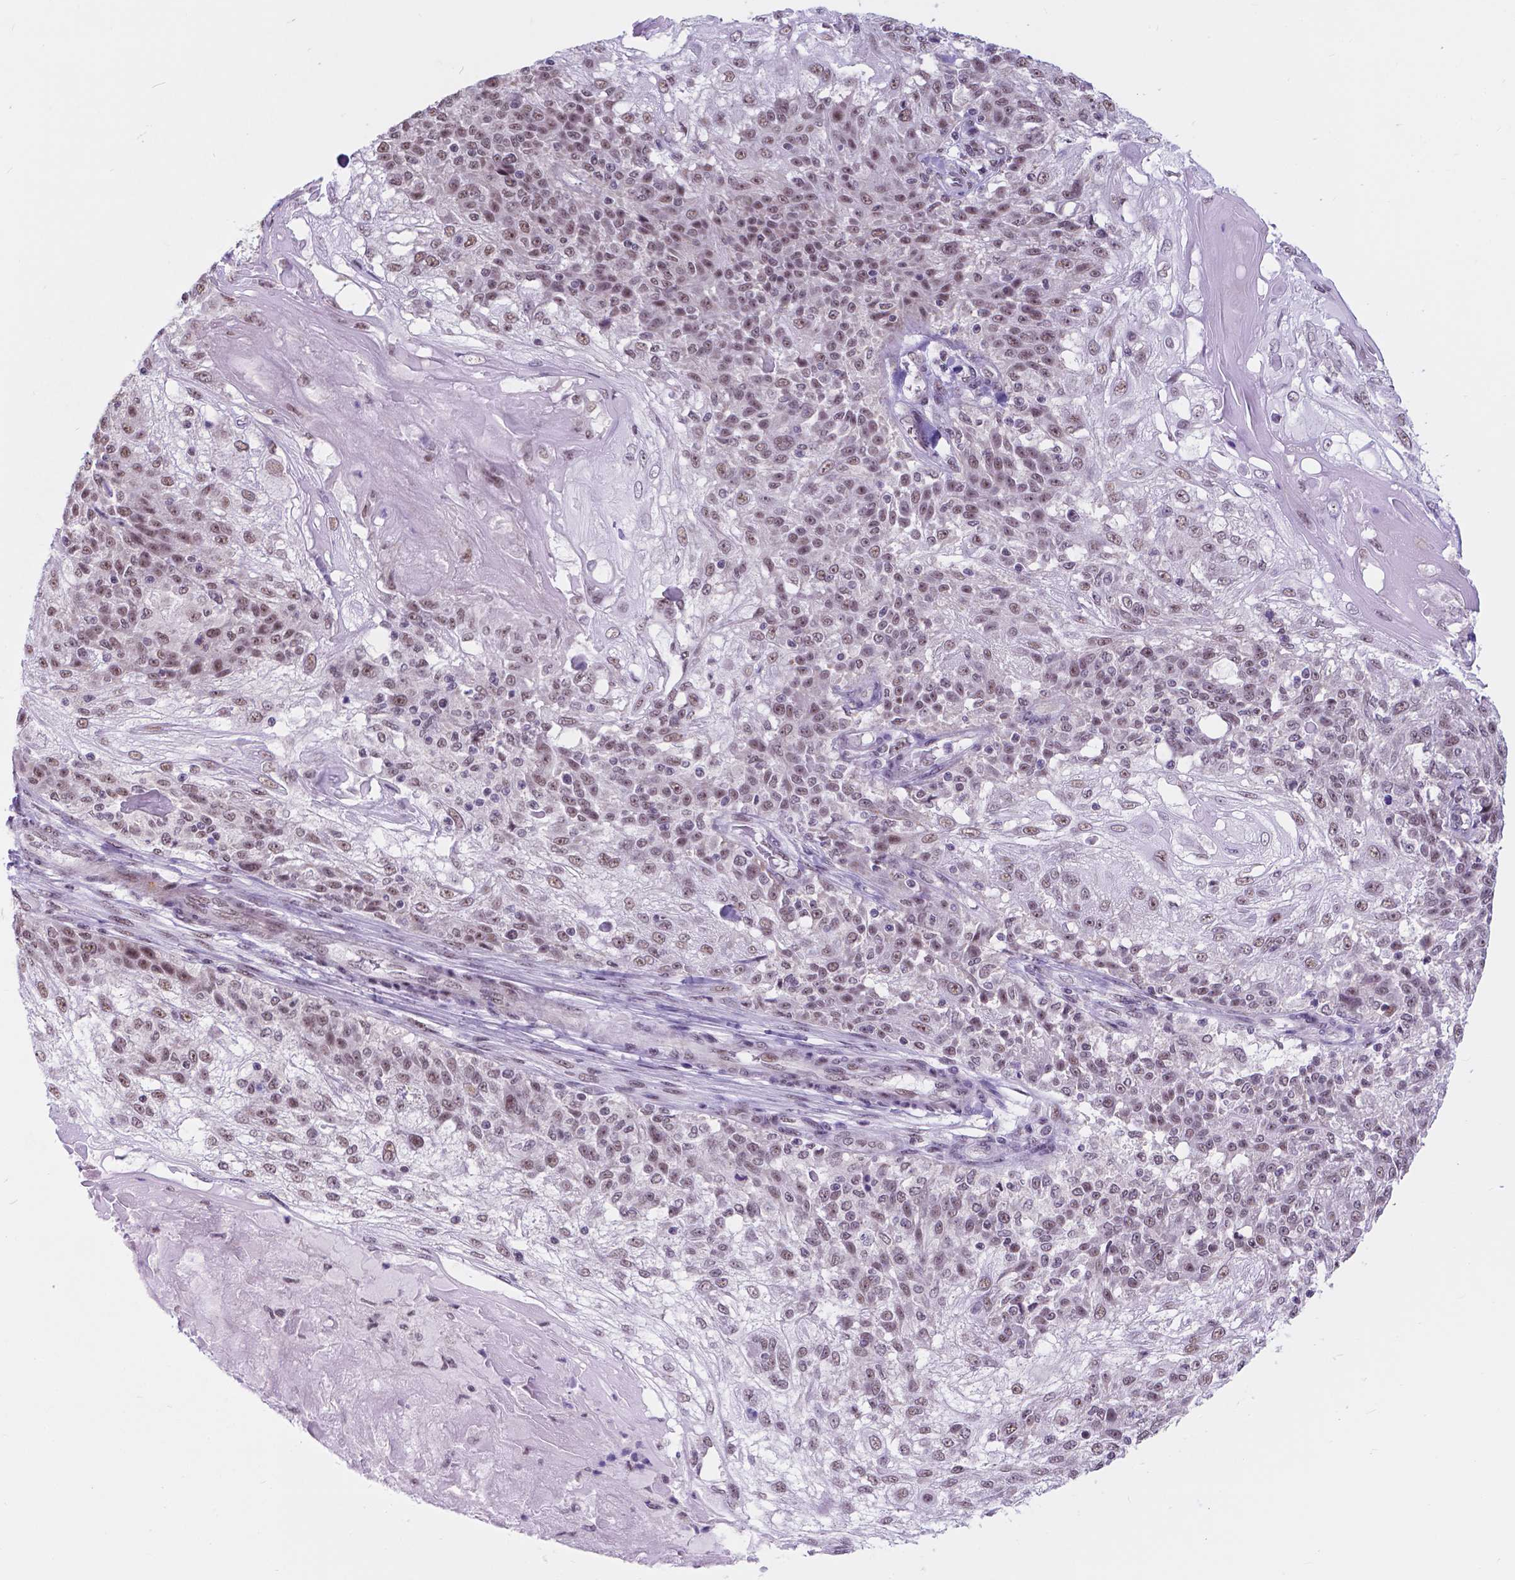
{"staining": {"intensity": "moderate", "quantity": "25%-75%", "location": "nuclear"}, "tissue": "skin cancer", "cell_type": "Tumor cells", "image_type": "cancer", "snomed": [{"axis": "morphology", "description": "Normal tissue, NOS"}, {"axis": "morphology", "description": "Squamous cell carcinoma, NOS"}, {"axis": "topography", "description": "Skin"}], "caption": "A photomicrograph of human skin squamous cell carcinoma stained for a protein exhibits moderate nuclear brown staining in tumor cells.", "gene": "BCAS2", "patient": {"sex": "female", "age": 83}}